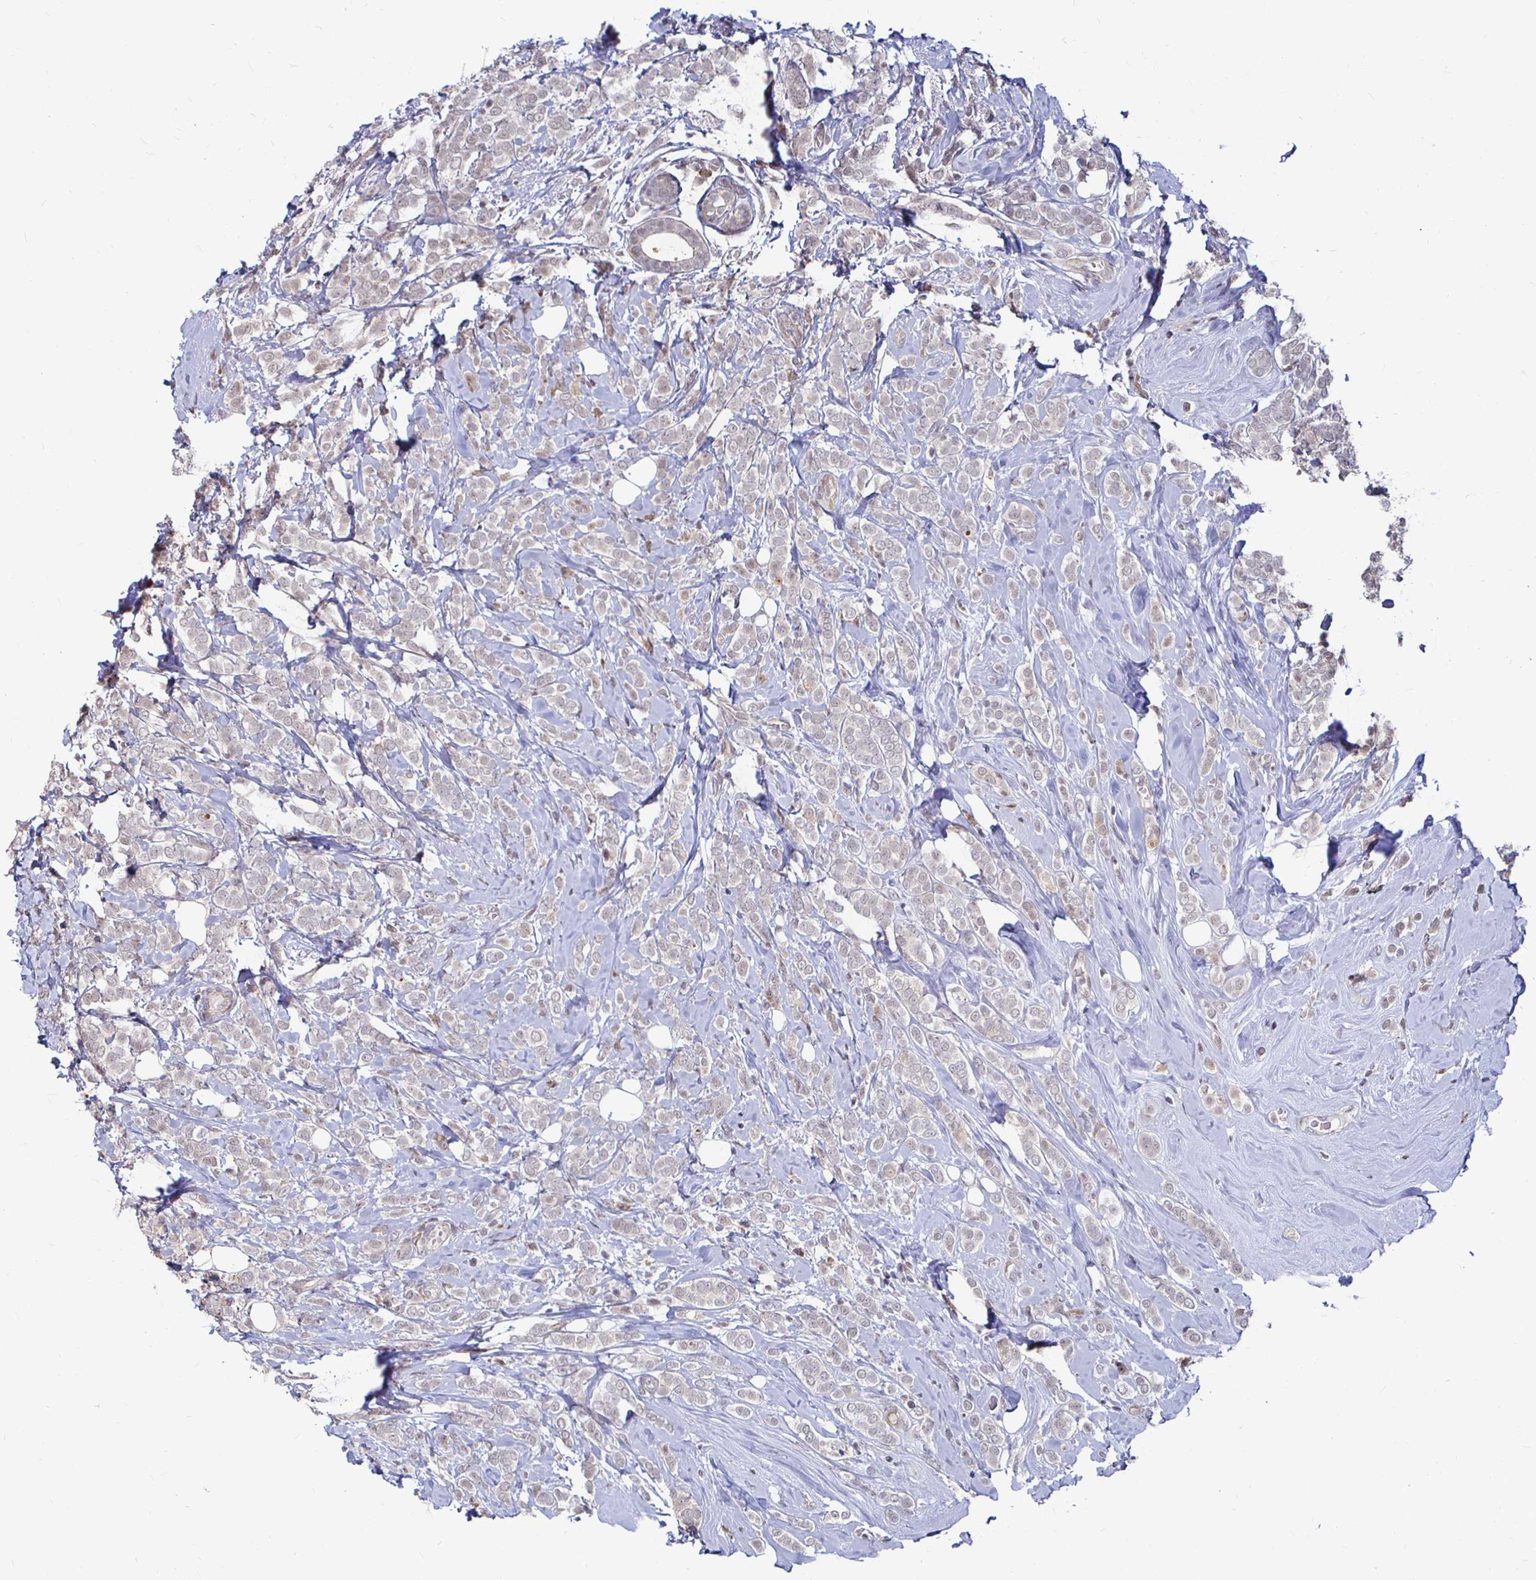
{"staining": {"intensity": "weak", "quantity": "<25%", "location": "cytoplasmic/membranous"}, "tissue": "breast cancer", "cell_type": "Tumor cells", "image_type": "cancer", "snomed": [{"axis": "morphology", "description": "Lobular carcinoma"}, {"axis": "topography", "description": "Breast"}], "caption": "A high-resolution image shows immunohistochemistry (IHC) staining of breast lobular carcinoma, which reveals no significant positivity in tumor cells.", "gene": "CAPN11", "patient": {"sex": "female", "age": 49}}